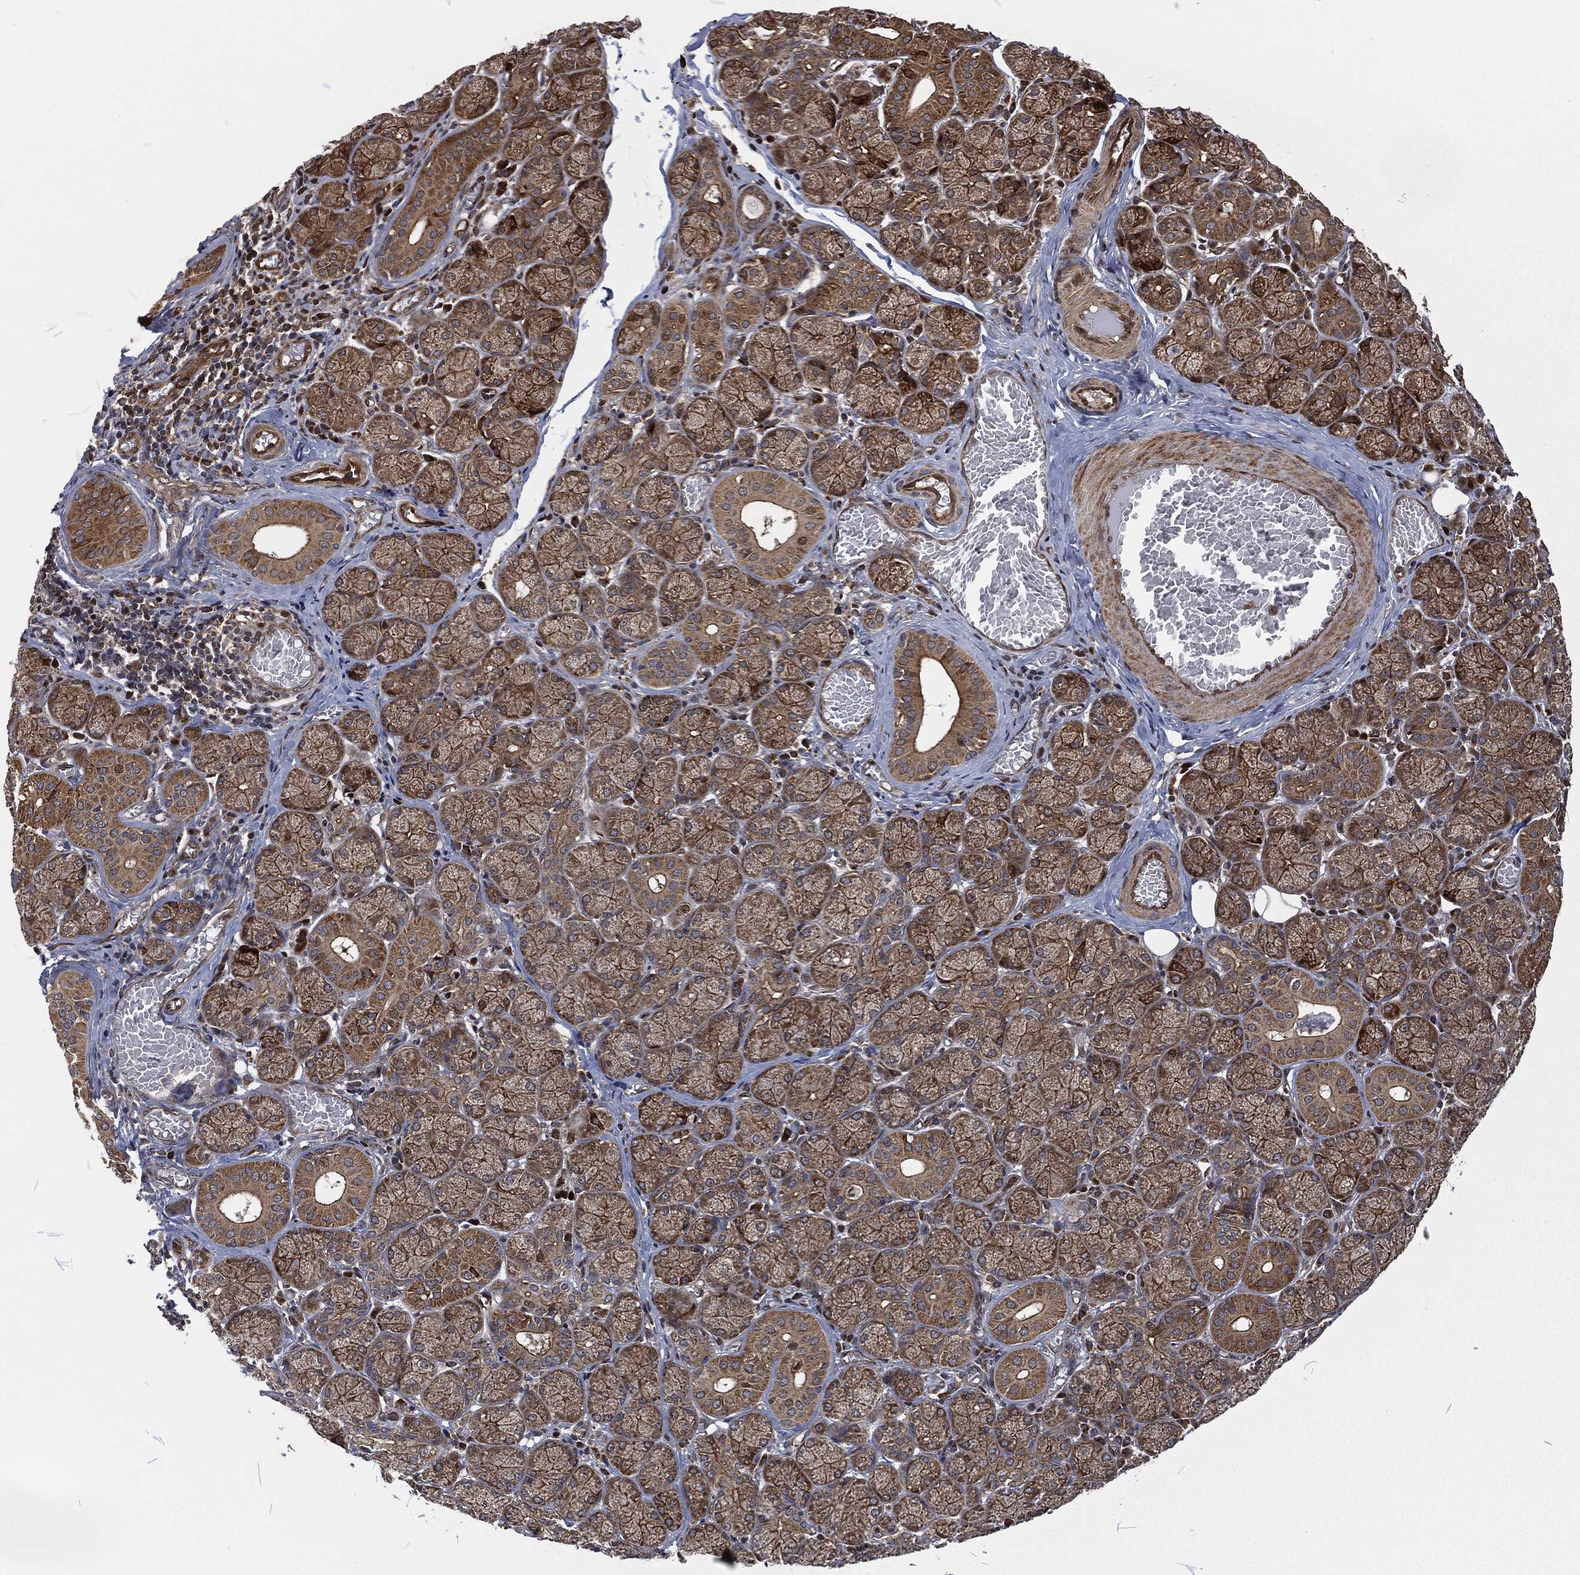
{"staining": {"intensity": "strong", "quantity": ">75%", "location": "cytoplasmic/membranous"}, "tissue": "salivary gland", "cell_type": "Glandular cells", "image_type": "normal", "snomed": [{"axis": "morphology", "description": "Normal tissue, NOS"}, {"axis": "topography", "description": "Salivary gland"}, {"axis": "topography", "description": "Peripheral nerve tissue"}], "caption": "Immunohistochemical staining of normal salivary gland displays strong cytoplasmic/membranous protein staining in approximately >75% of glandular cells. The staining was performed using DAB (3,3'-diaminobenzidine), with brown indicating positive protein expression. Nuclei are stained blue with hematoxylin.", "gene": "CMPK2", "patient": {"sex": "female", "age": 24}}